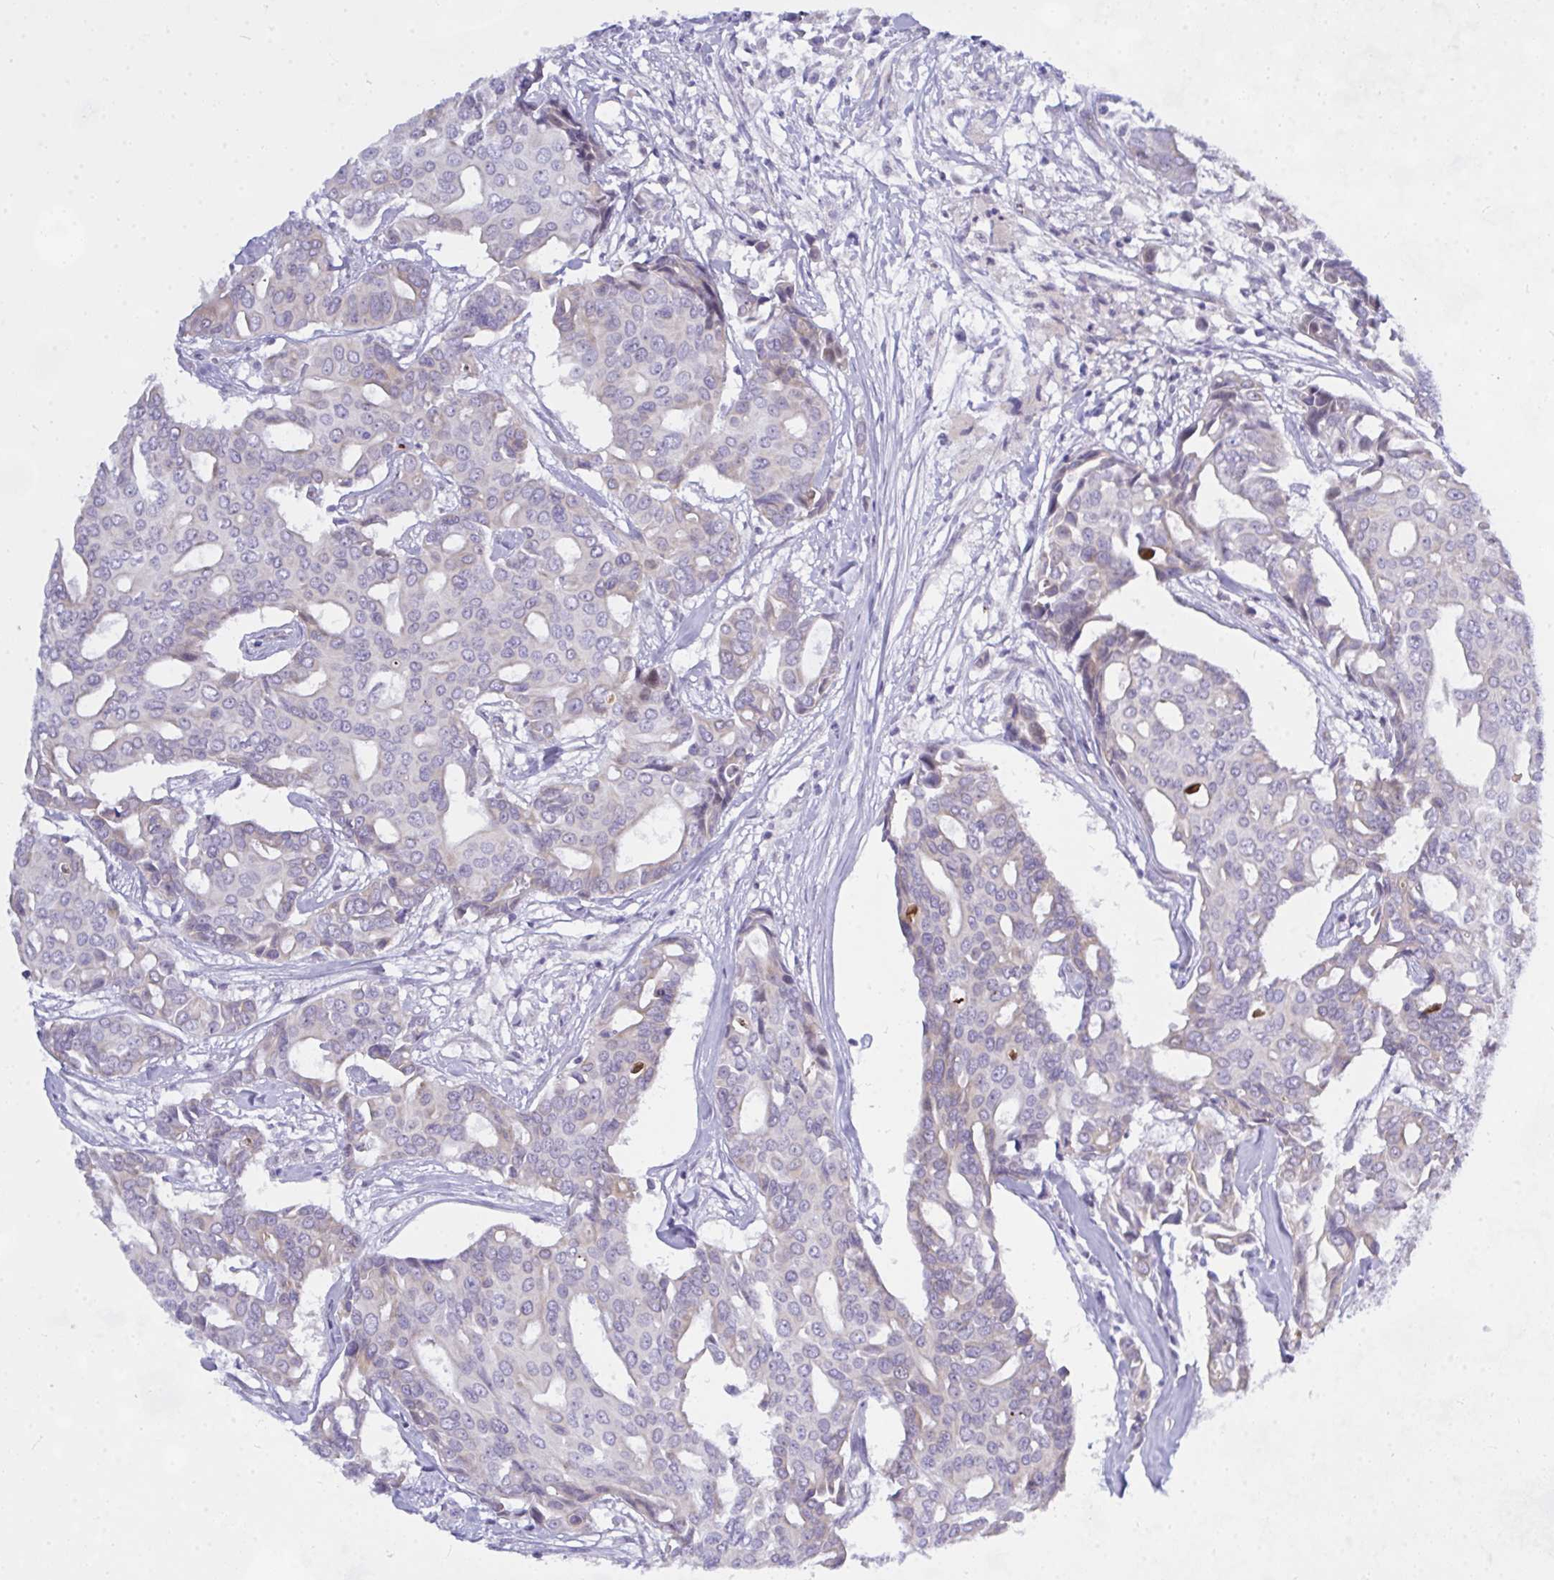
{"staining": {"intensity": "weak", "quantity": "<25%", "location": "cytoplasmic/membranous"}, "tissue": "breast cancer", "cell_type": "Tumor cells", "image_type": "cancer", "snomed": [{"axis": "morphology", "description": "Duct carcinoma"}, {"axis": "topography", "description": "Breast"}], "caption": "The immunohistochemistry (IHC) histopathology image has no significant staining in tumor cells of breast cancer (invasive ductal carcinoma) tissue. Nuclei are stained in blue.", "gene": "NFXL1", "patient": {"sex": "female", "age": 54}}